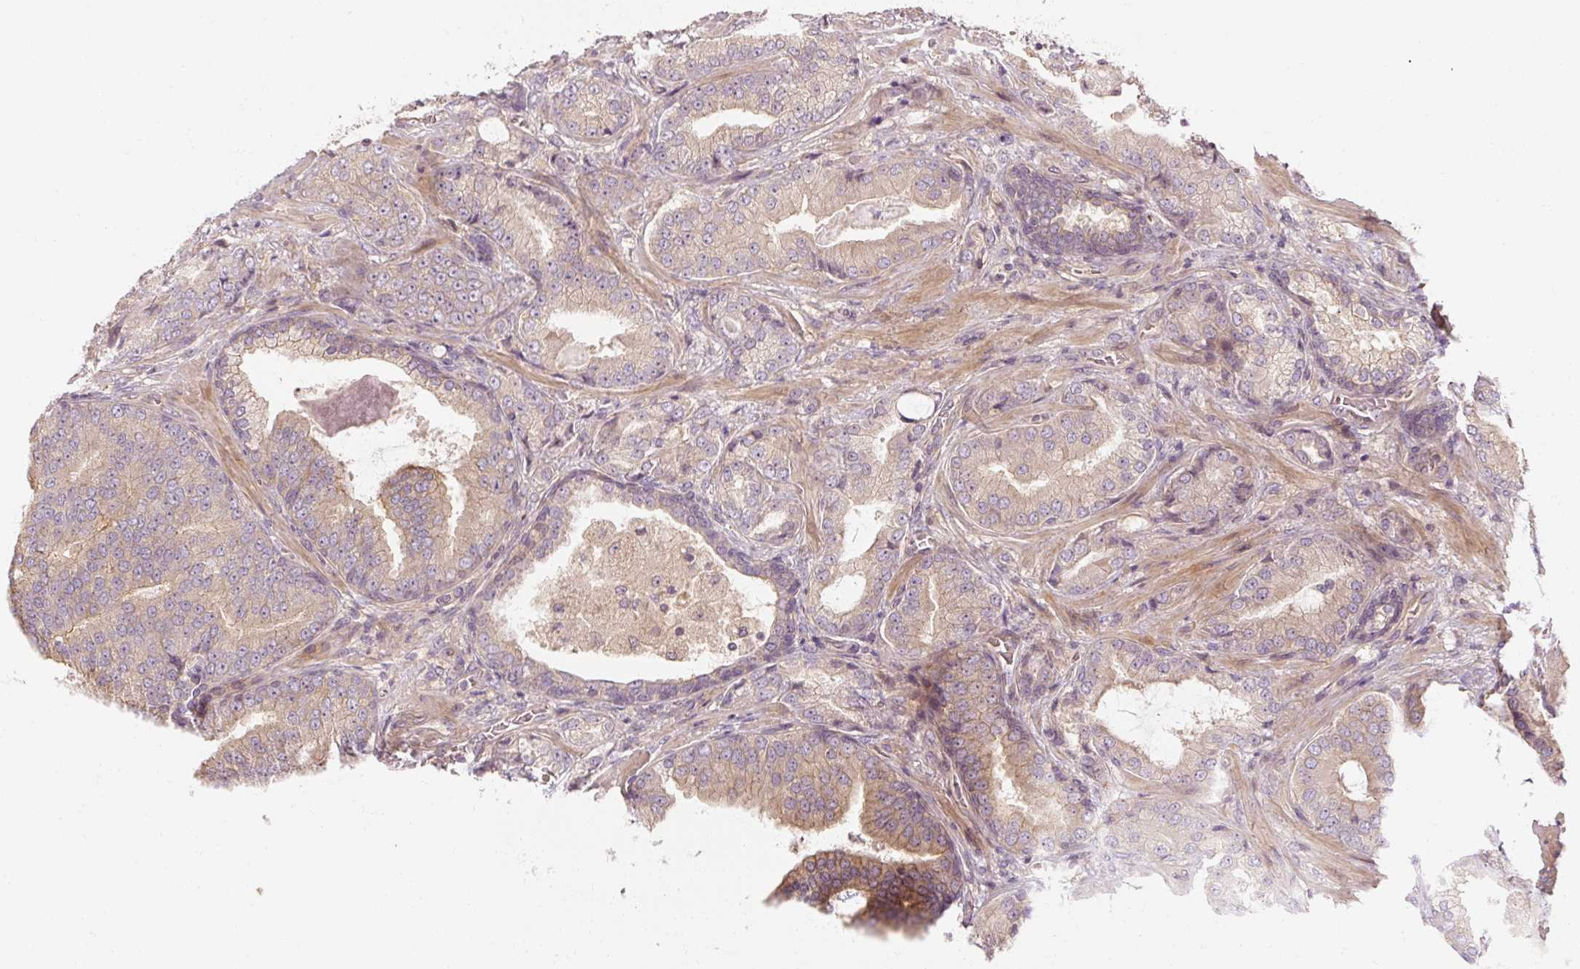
{"staining": {"intensity": "negative", "quantity": "none", "location": "none"}, "tissue": "prostate cancer", "cell_type": "Tumor cells", "image_type": "cancer", "snomed": [{"axis": "morphology", "description": "Adenocarcinoma, High grade"}, {"axis": "topography", "description": "Prostate"}], "caption": "Human adenocarcinoma (high-grade) (prostate) stained for a protein using IHC reveals no positivity in tumor cells.", "gene": "RB1CC1", "patient": {"sex": "male", "age": 68}}